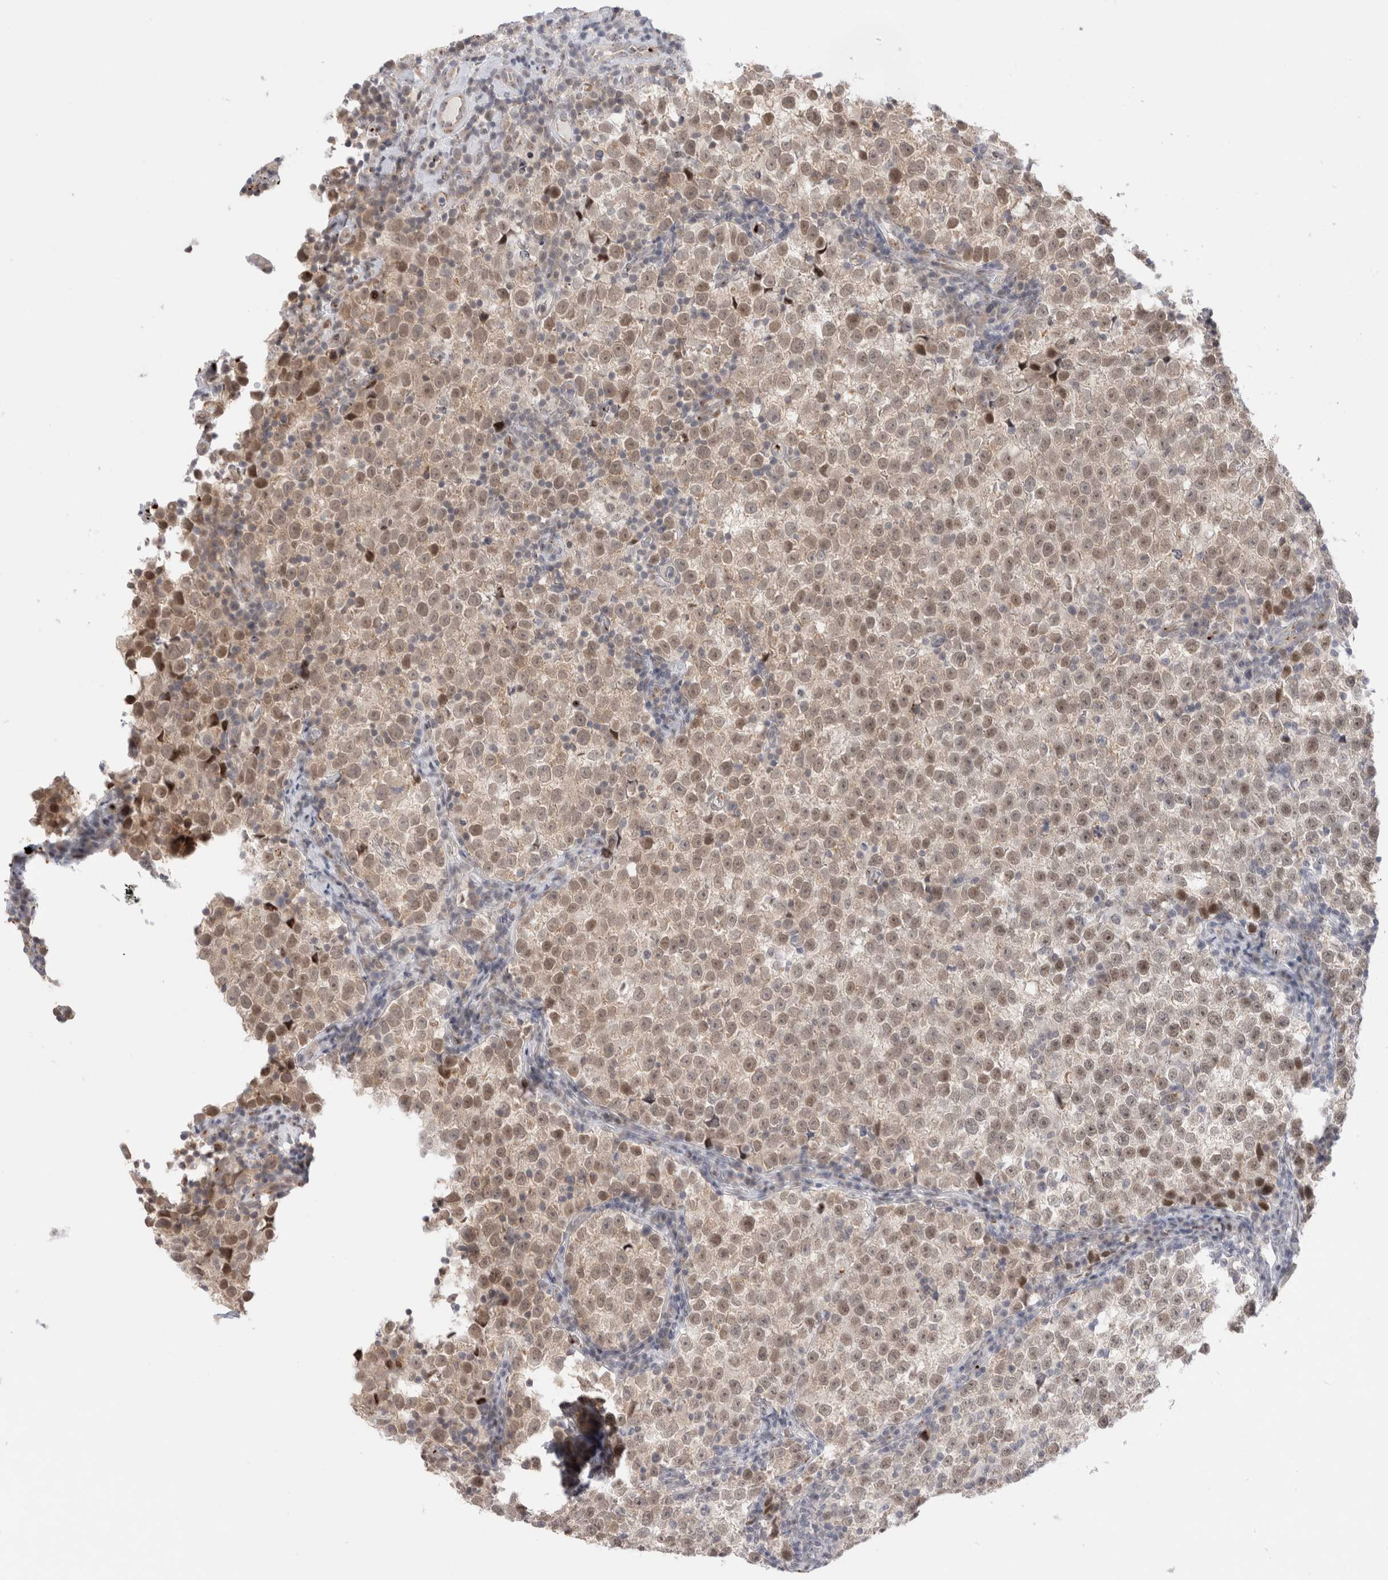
{"staining": {"intensity": "weak", "quantity": ">75%", "location": "nuclear"}, "tissue": "testis cancer", "cell_type": "Tumor cells", "image_type": "cancer", "snomed": [{"axis": "morphology", "description": "Normal tissue, NOS"}, {"axis": "morphology", "description": "Seminoma, NOS"}, {"axis": "topography", "description": "Testis"}], "caption": "Immunohistochemistry photomicrograph of human testis seminoma stained for a protein (brown), which demonstrates low levels of weak nuclear expression in approximately >75% of tumor cells.", "gene": "VPS28", "patient": {"sex": "male", "age": 43}}